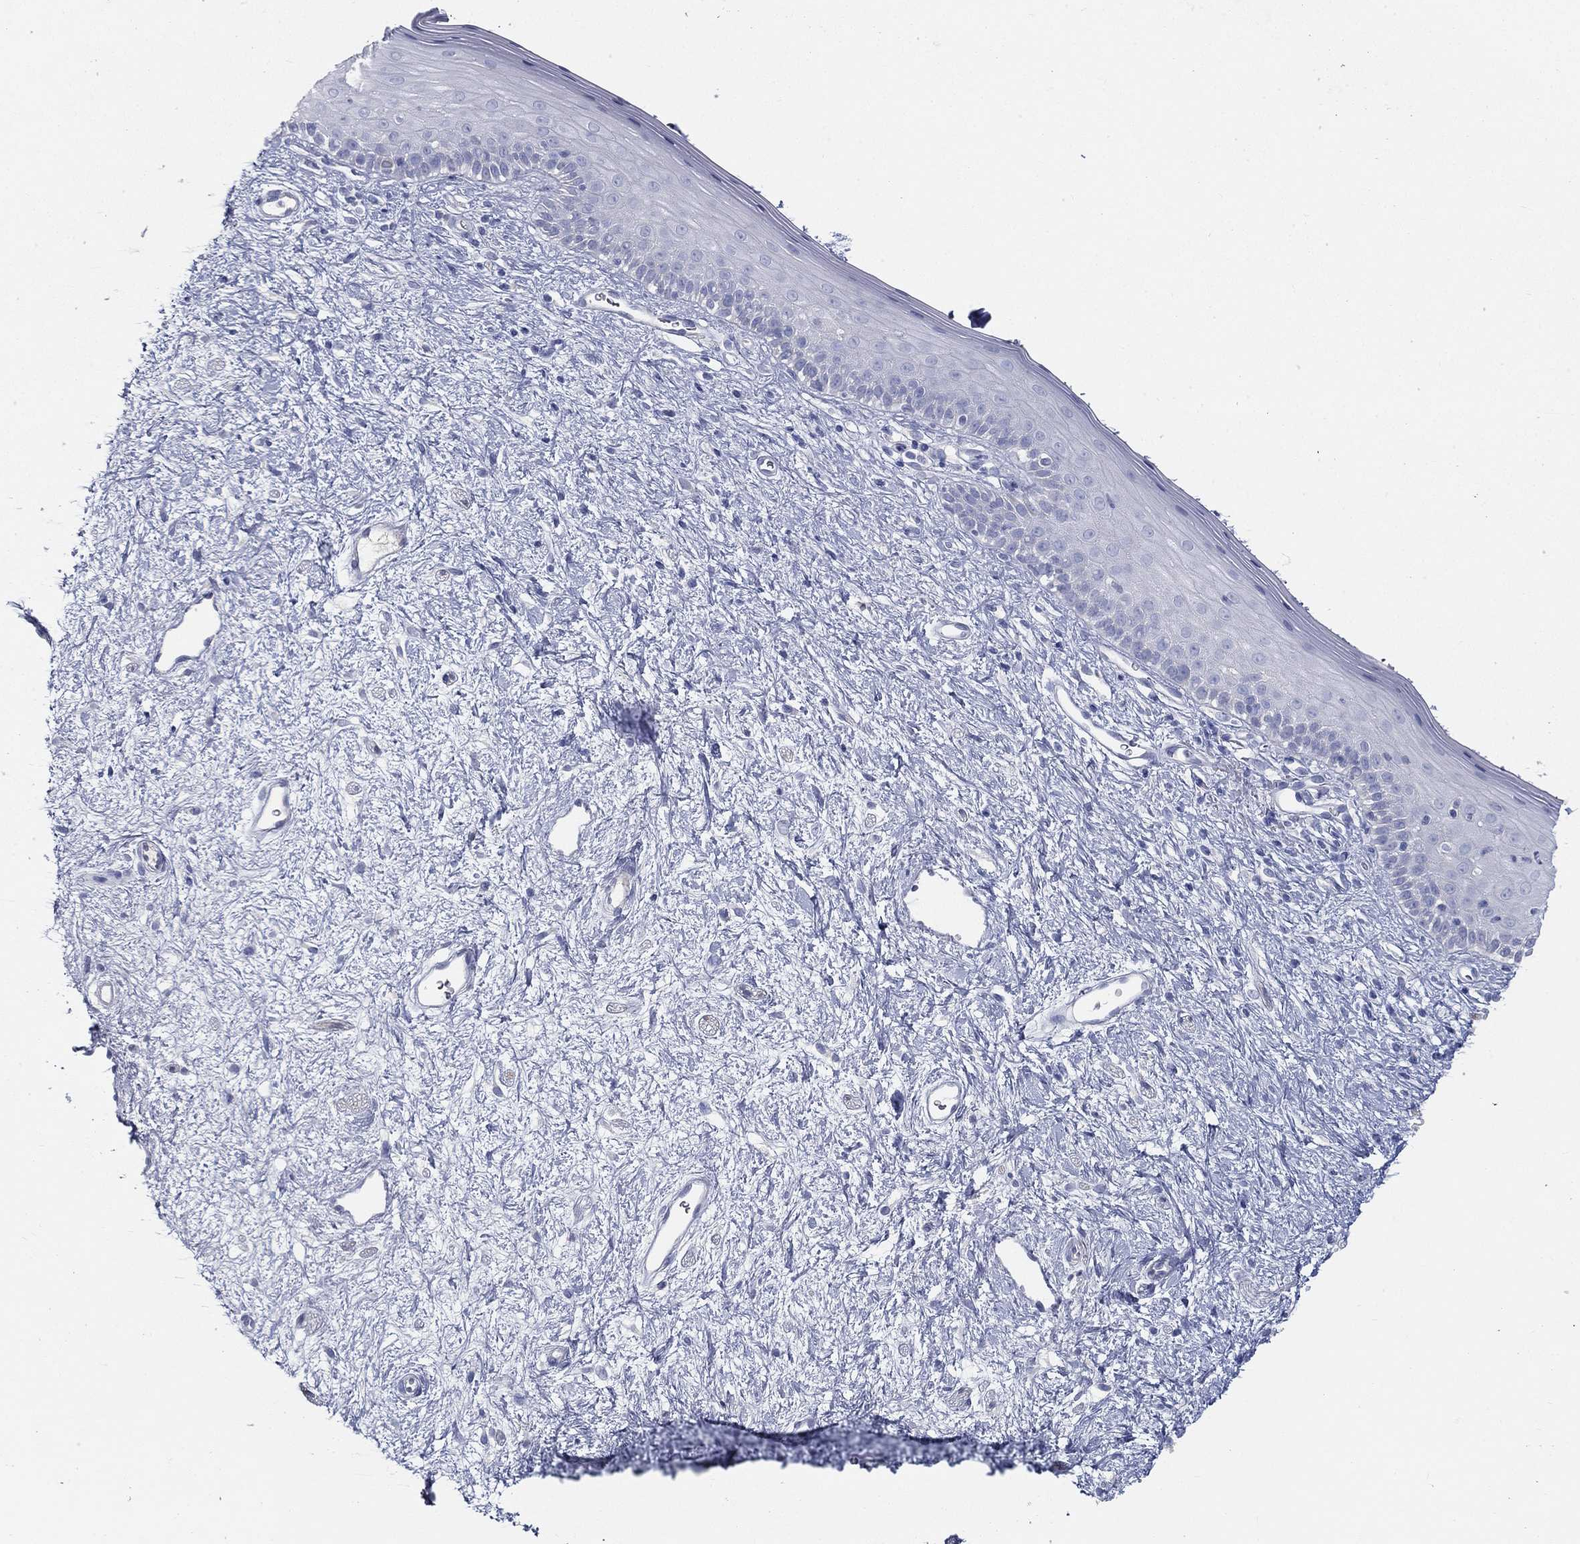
{"staining": {"intensity": "negative", "quantity": "none", "location": "none"}, "tissue": "vagina", "cell_type": "Squamous epithelial cells", "image_type": "normal", "snomed": [{"axis": "morphology", "description": "Normal tissue, NOS"}, {"axis": "topography", "description": "Vagina"}], "caption": "IHC micrograph of benign vagina stained for a protein (brown), which displays no expression in squamous epithelial cells.", "gene": "STS", "patient": {"sex": "female", "age": 47}}